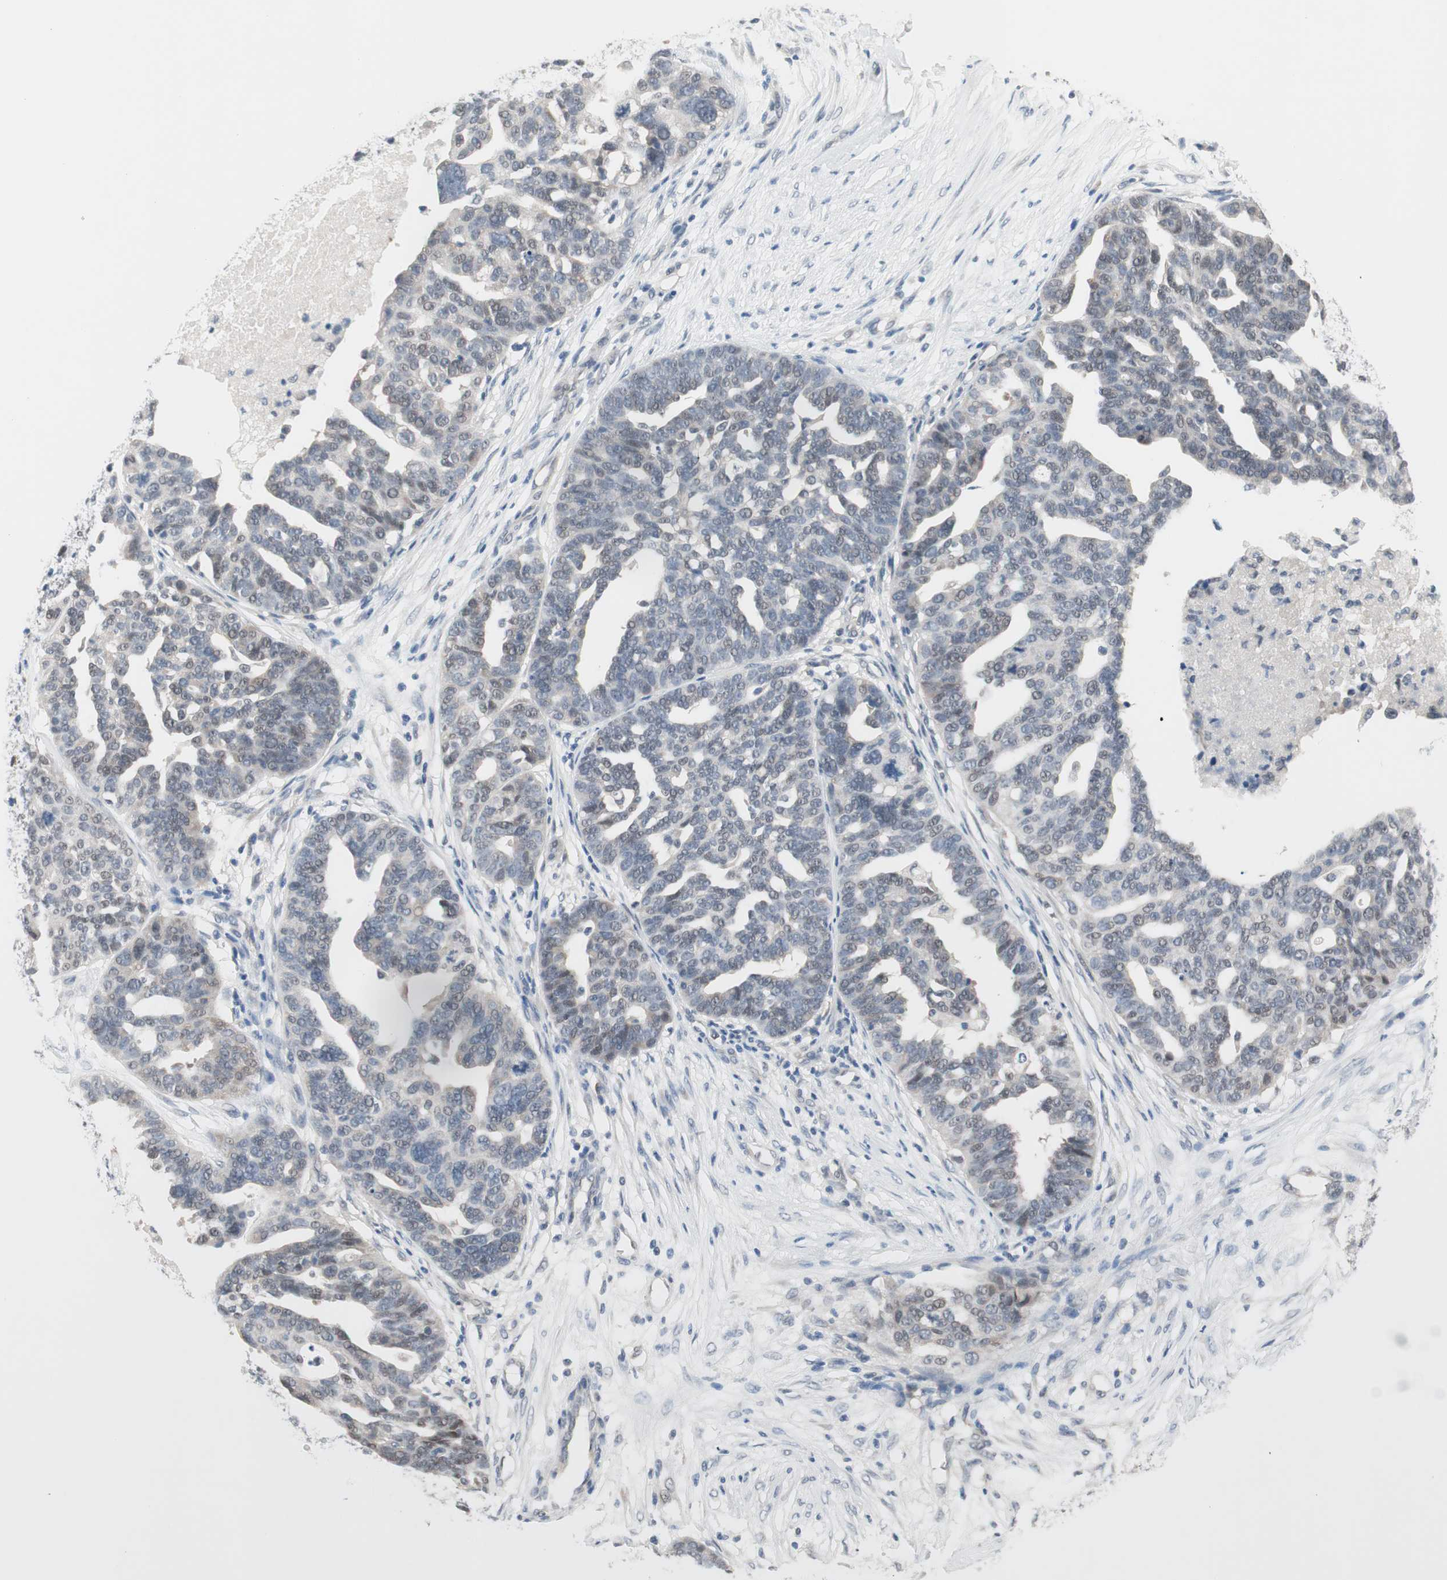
{"staining": {"intensity": "weak", "quantity": "<25%", "location": "nuclear"}, "tissue": "ovarian cancer", "cell_type": "Tumor cells", "image_type": "cancer", "snomed": [{"axis": "morphology", "description": "Cystadenocarcinoma, serous, NOS"}, {"axis": "topography", "description": "Ovary"}], "caption": "Tumor cells are negative for protein expression in human ovarian serous cystadenocarcinoma. (DAB immunohistochemistry (IHC) with hematoxylin counter stain).", "gene": "GRHL1", "patient": {"sex": "female", "age": 59}}